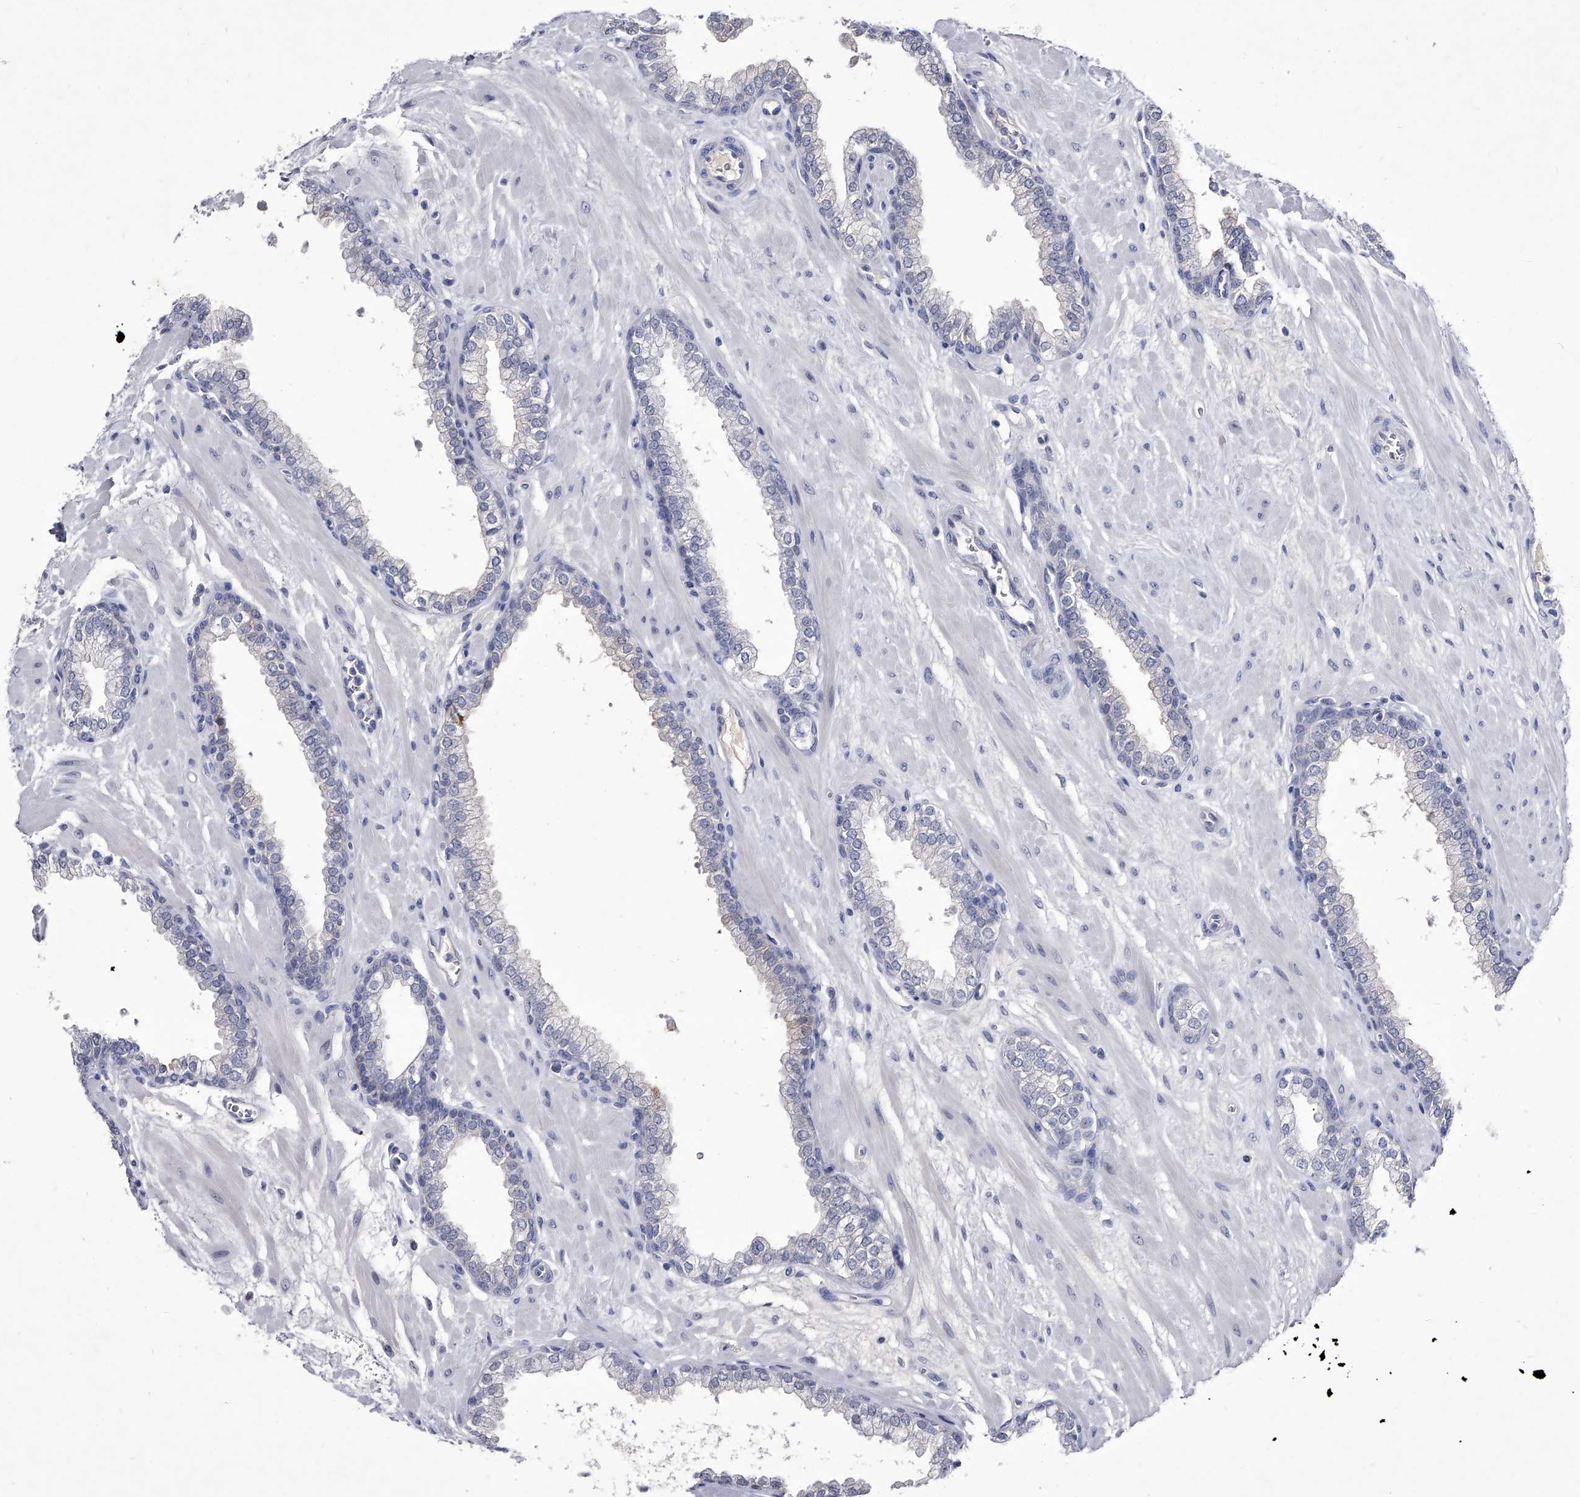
{"staining": {"intensity": "weak", "quantity": "<25%", "location": "cytoplasmic/membranous"}, "tissue": "prostate", "cell_type": "Glandular cells", "image_type": "normal", "snomed": [{"axis": "morphology", "description": "Normal tissue, NOS"}, {"axis": "morphology", "description": "Urothelial carcinoma, Low grade"}, {"axis": "topography", "description": "Urinary bladder"}, {"axis": "topography", "description": "Prostate"}], "caption": "DAB immunohistochemical staining of unremarkable human prostate exhibits no significant expression in glandular cells. (DAB immunohistochemistry with hematoxylin counter stain).", "gene": "CRISP2", "patient": {"sex": "male", "age": 60}}